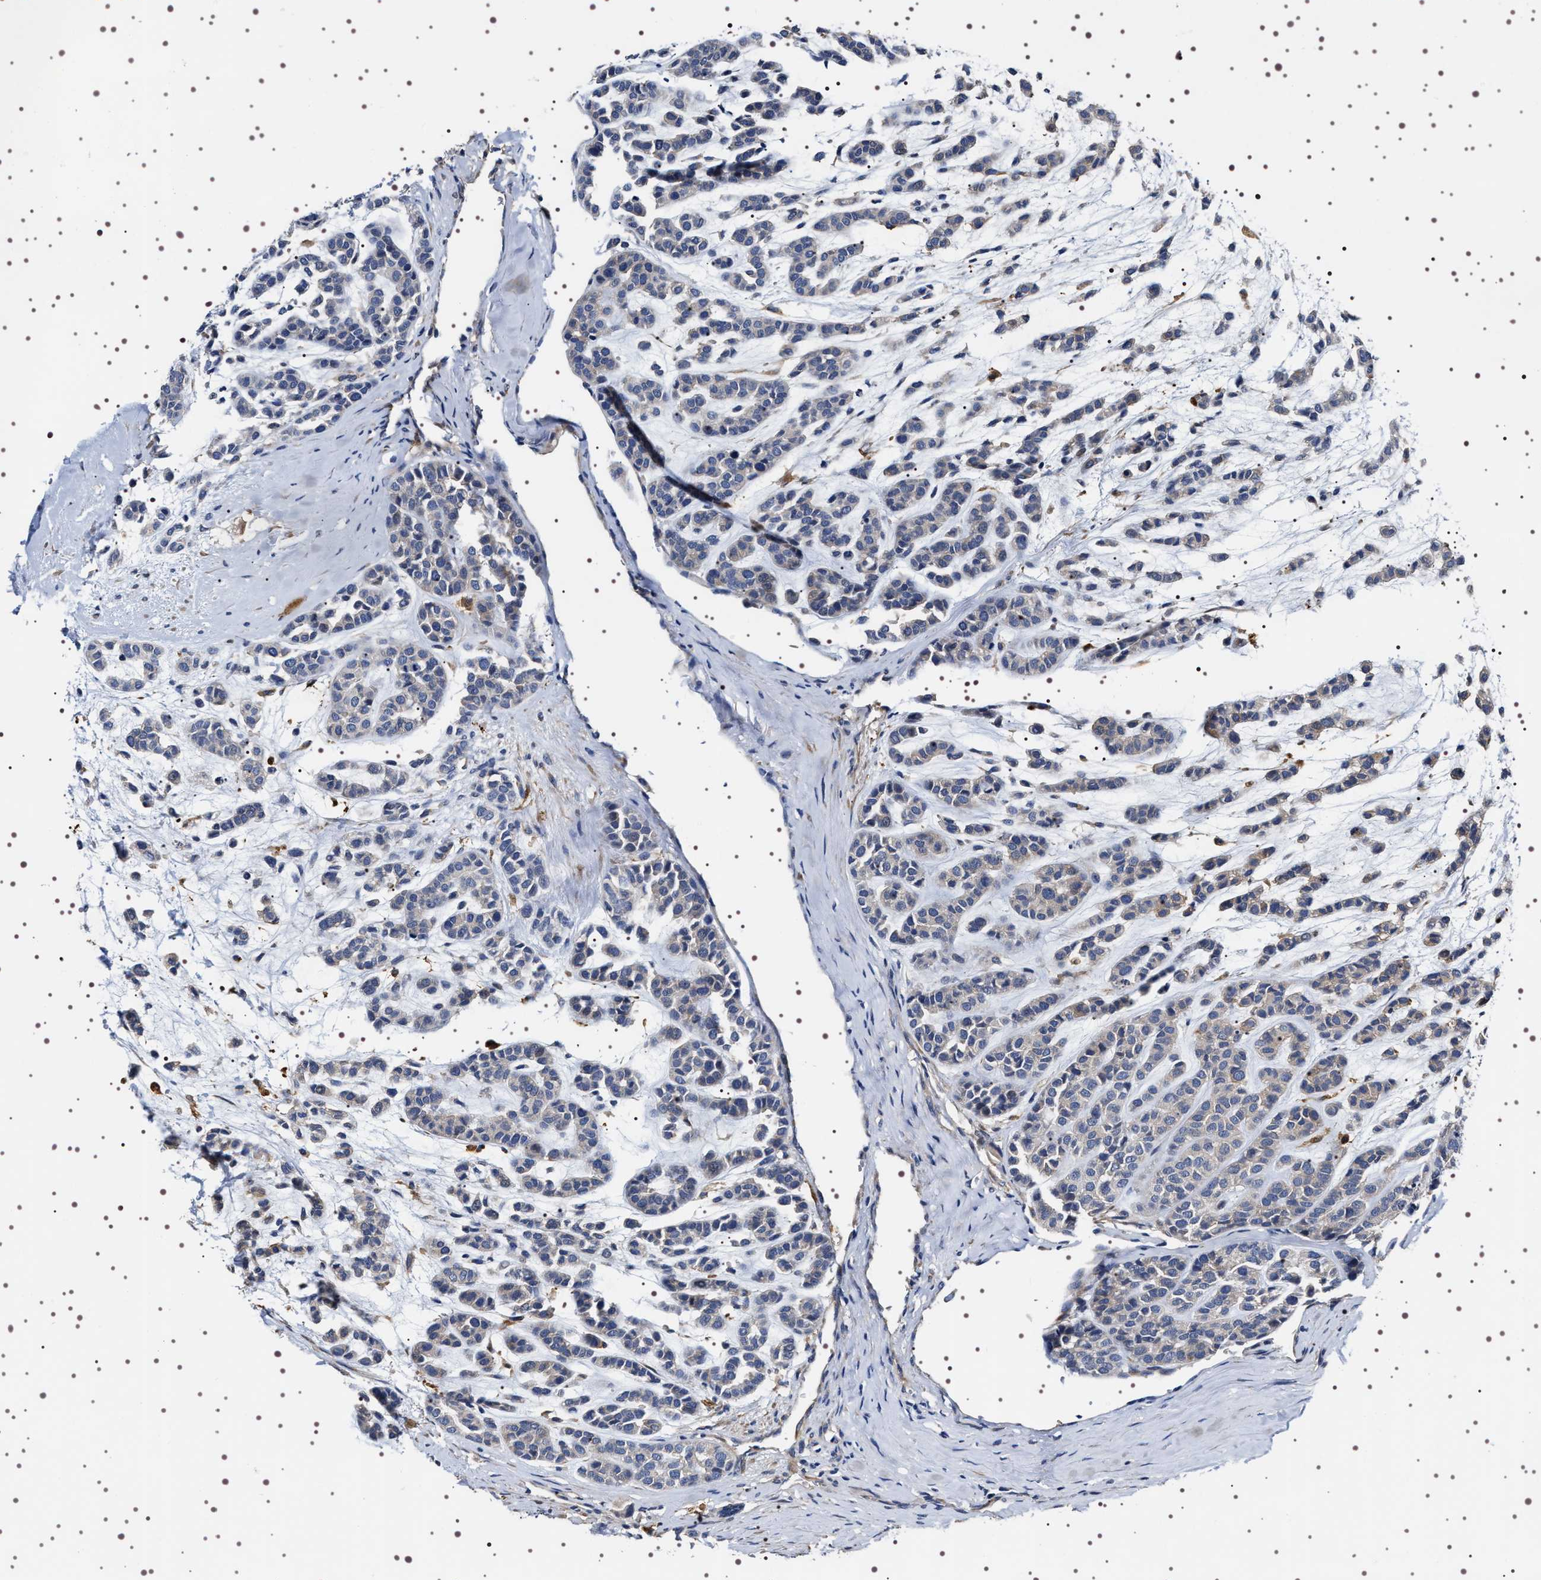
{"staining": {"intensity": "weak", "quantity": "<25%", "location": "cytoplasmic/membranous"}, "tissue": "head and neck cancer", "cell_type": "Tumor cells", "image_type": "cancer", "snomed": [{"axis": "morphology", "description": "Adenocarcinoma, NOS"}, {"axis": "morphology", "description": "Adenoma, NOS"}, {"axis": "topography", "description": "Head-Neck"}], "caption": "Human head and neck cancer stained for a protein using IHC shows no expression in tumor cells.", "gene": "ALPL", "patient": {"sex": "female", "age": 55}}